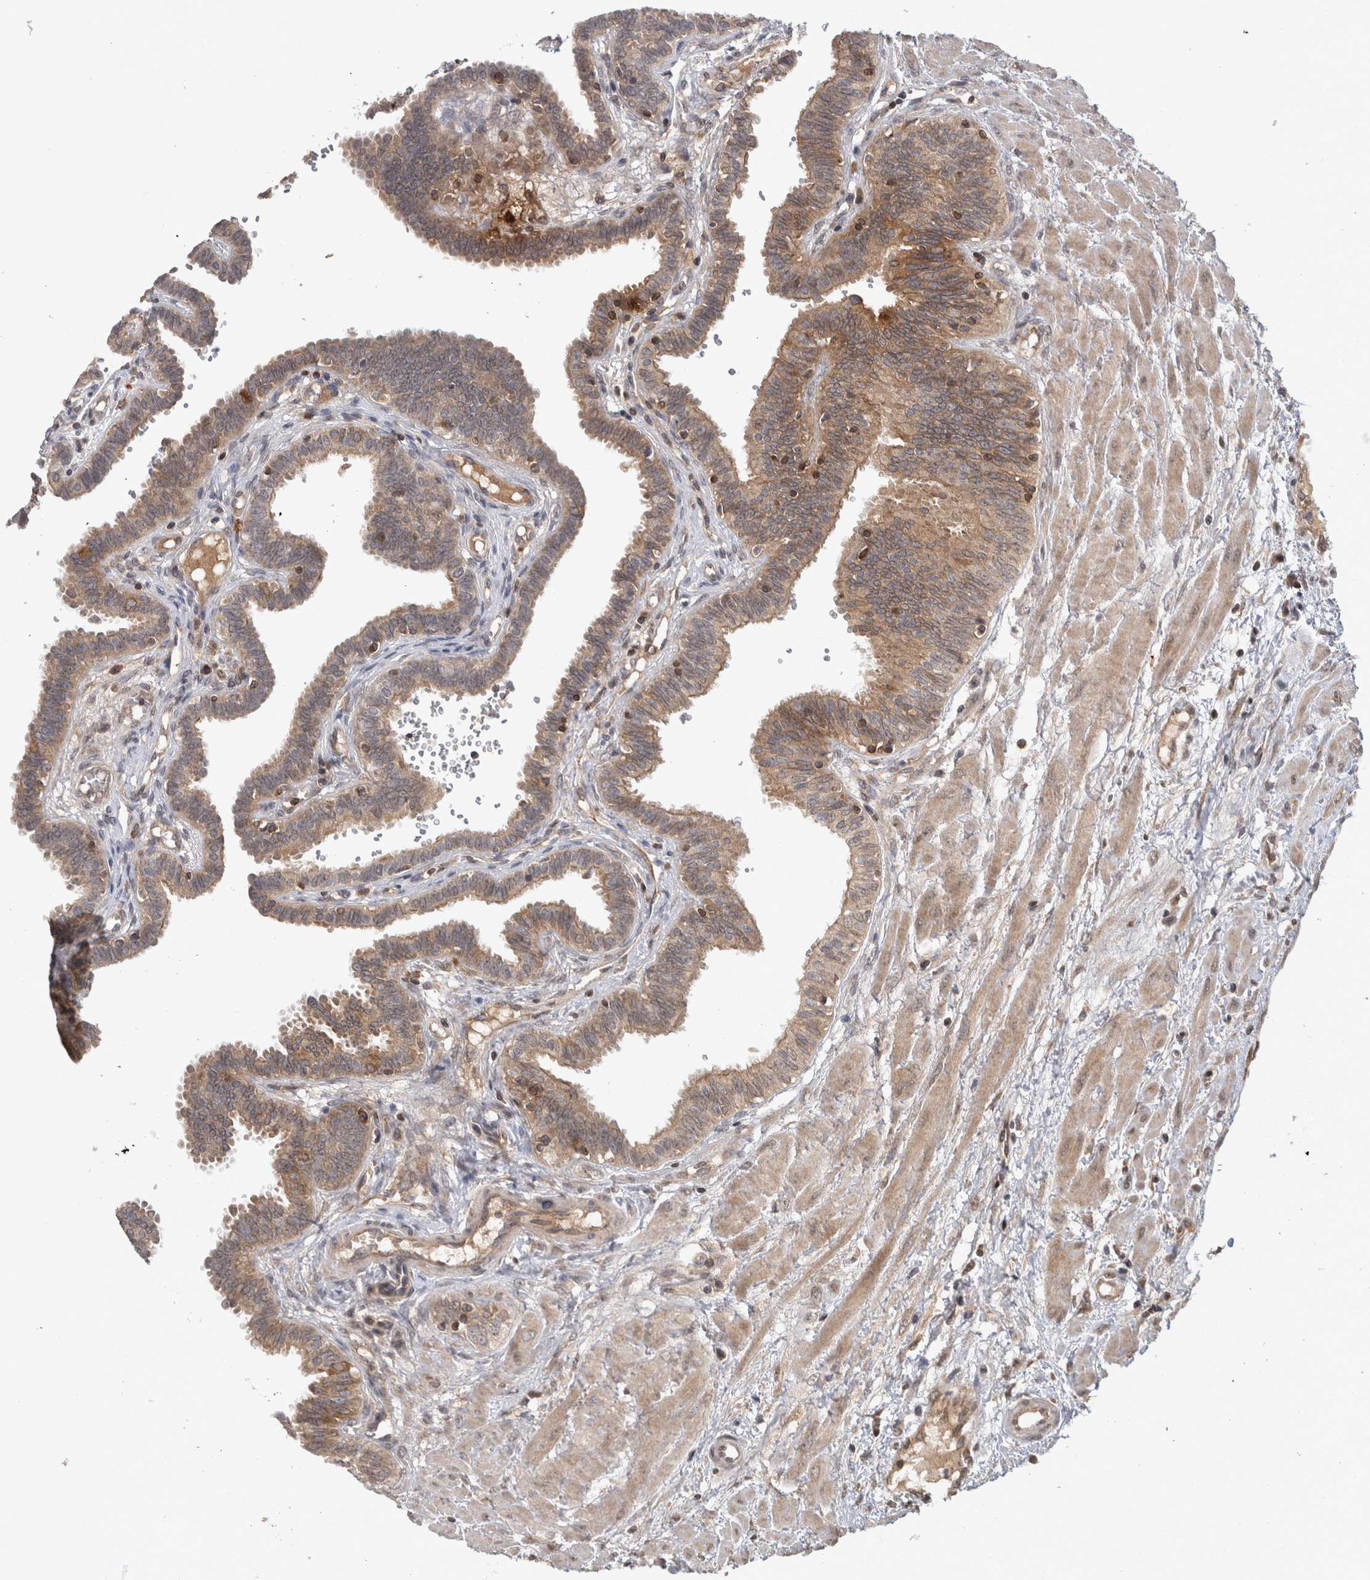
{"staining": {"intensity": "moderate", "quantity": ">75%", "location": "cytoplasmic/membranous"}, "tissue": "fallopian tube", "cell_type": "Glandular cells", "image_type": "normal", "snomed": [{"axis": "morphology", "description": "Normal tissue, NOS"}, {"axis": "topography", "description": "Fallopian tube"}], "caption": "This micrograph reveals benign fallopian tube stained with immunohistochemistry to label a protein in brown. The cytoplasmic/membranous of glandular cells show moderate positivity for the protein. Nuclei are counter-stained blue.", "gene": "HMOX2", "patient": {"sex": "female", "age": 32}}